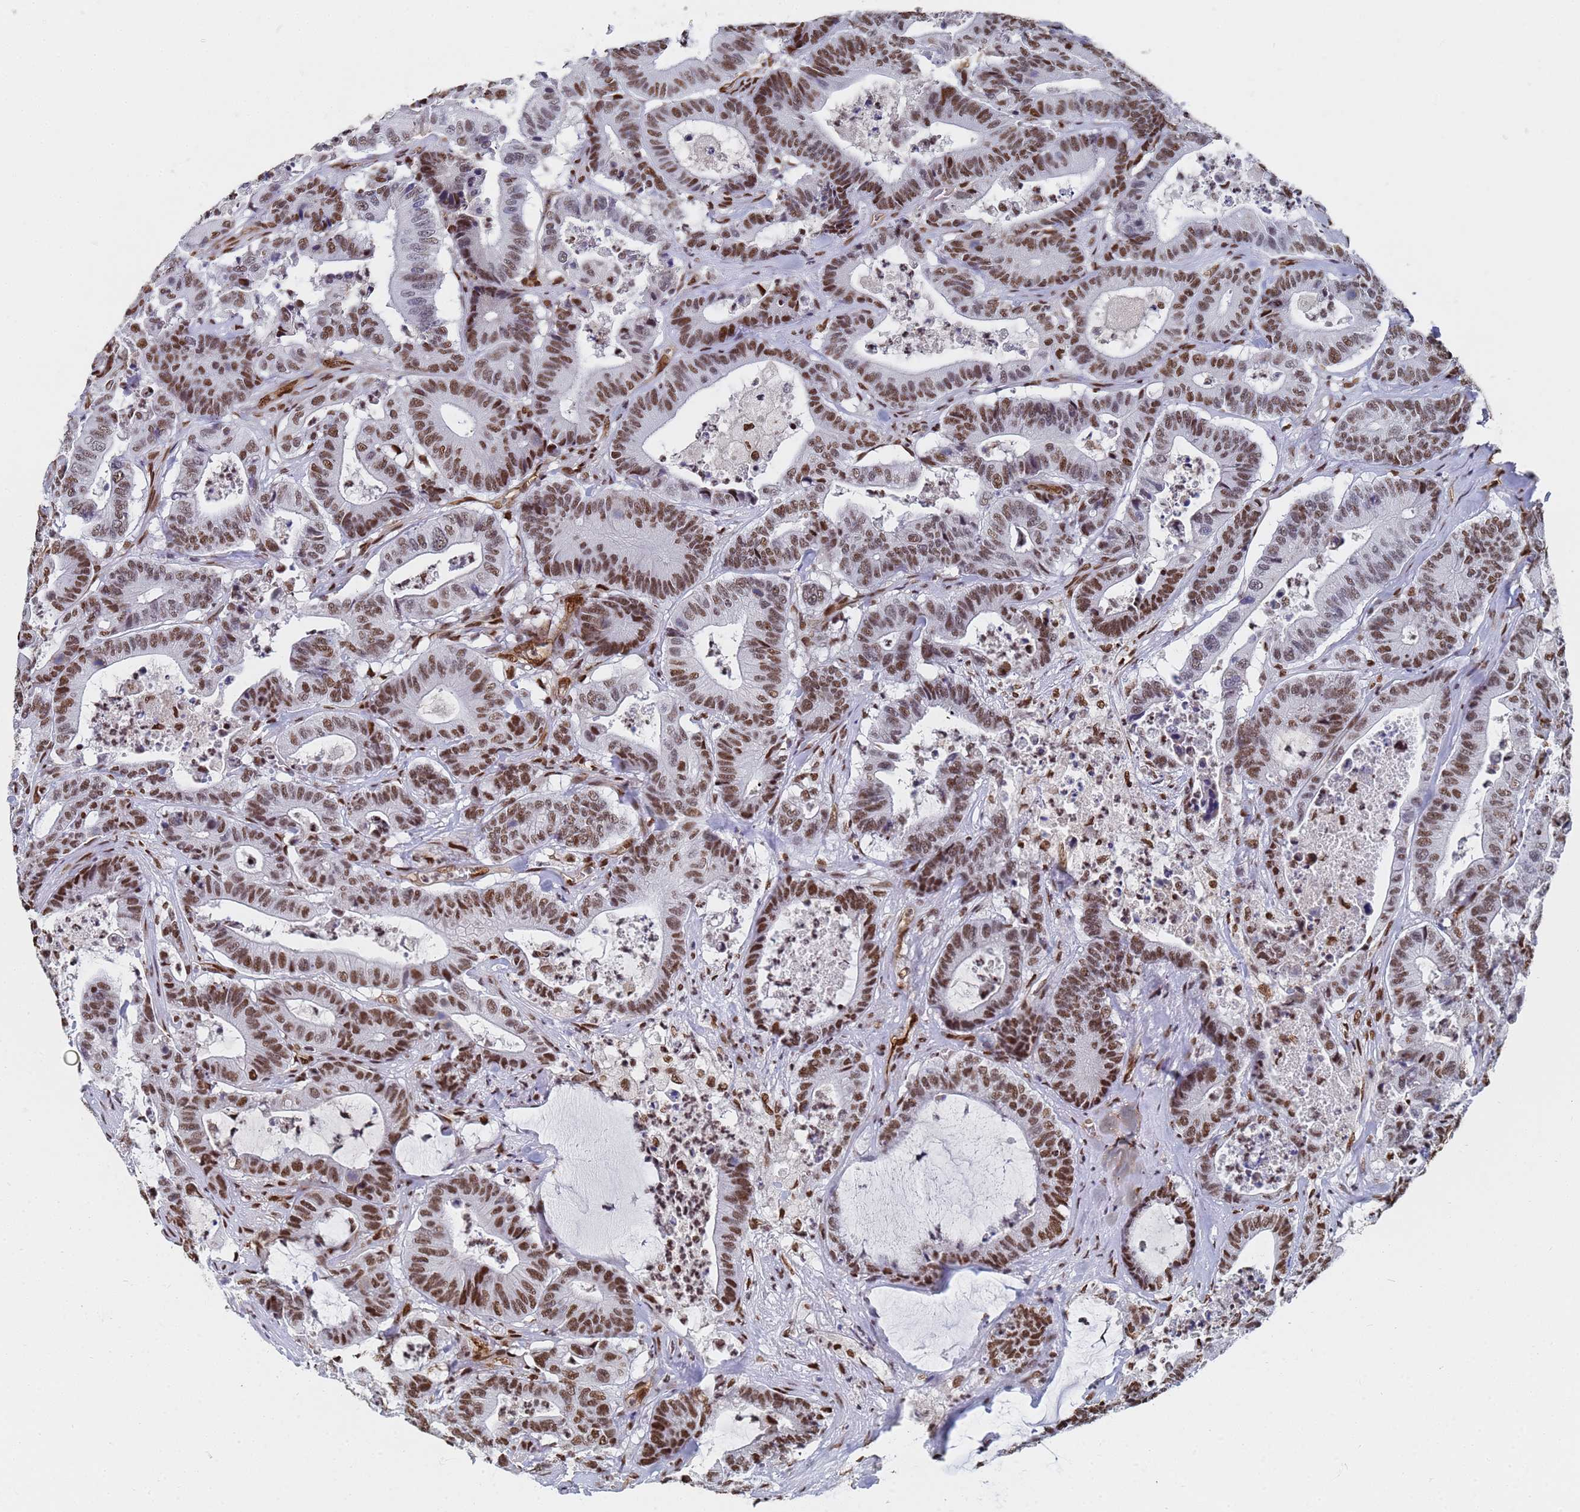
{"staining": {"intensity": "strong", "quantity": ">75%", "location": "nuclear"}, "tissue": "colorectal cancer", "cell_type": "Tumor cells", "image_type": "cancer", "snomed": [{"axis": "morphology", "description": "Adenocarcinoma, NOS"}, {"axis": "topography", "description": "Colon"}], "caption": "Protein positivity by immunohistochemistry reveals strong nuclear expression in approximately >75% of tumor cells in colorectal adenocarcinoma.", "gene": "RAVER2", "patient": {"sex": "female", "age": 84}}